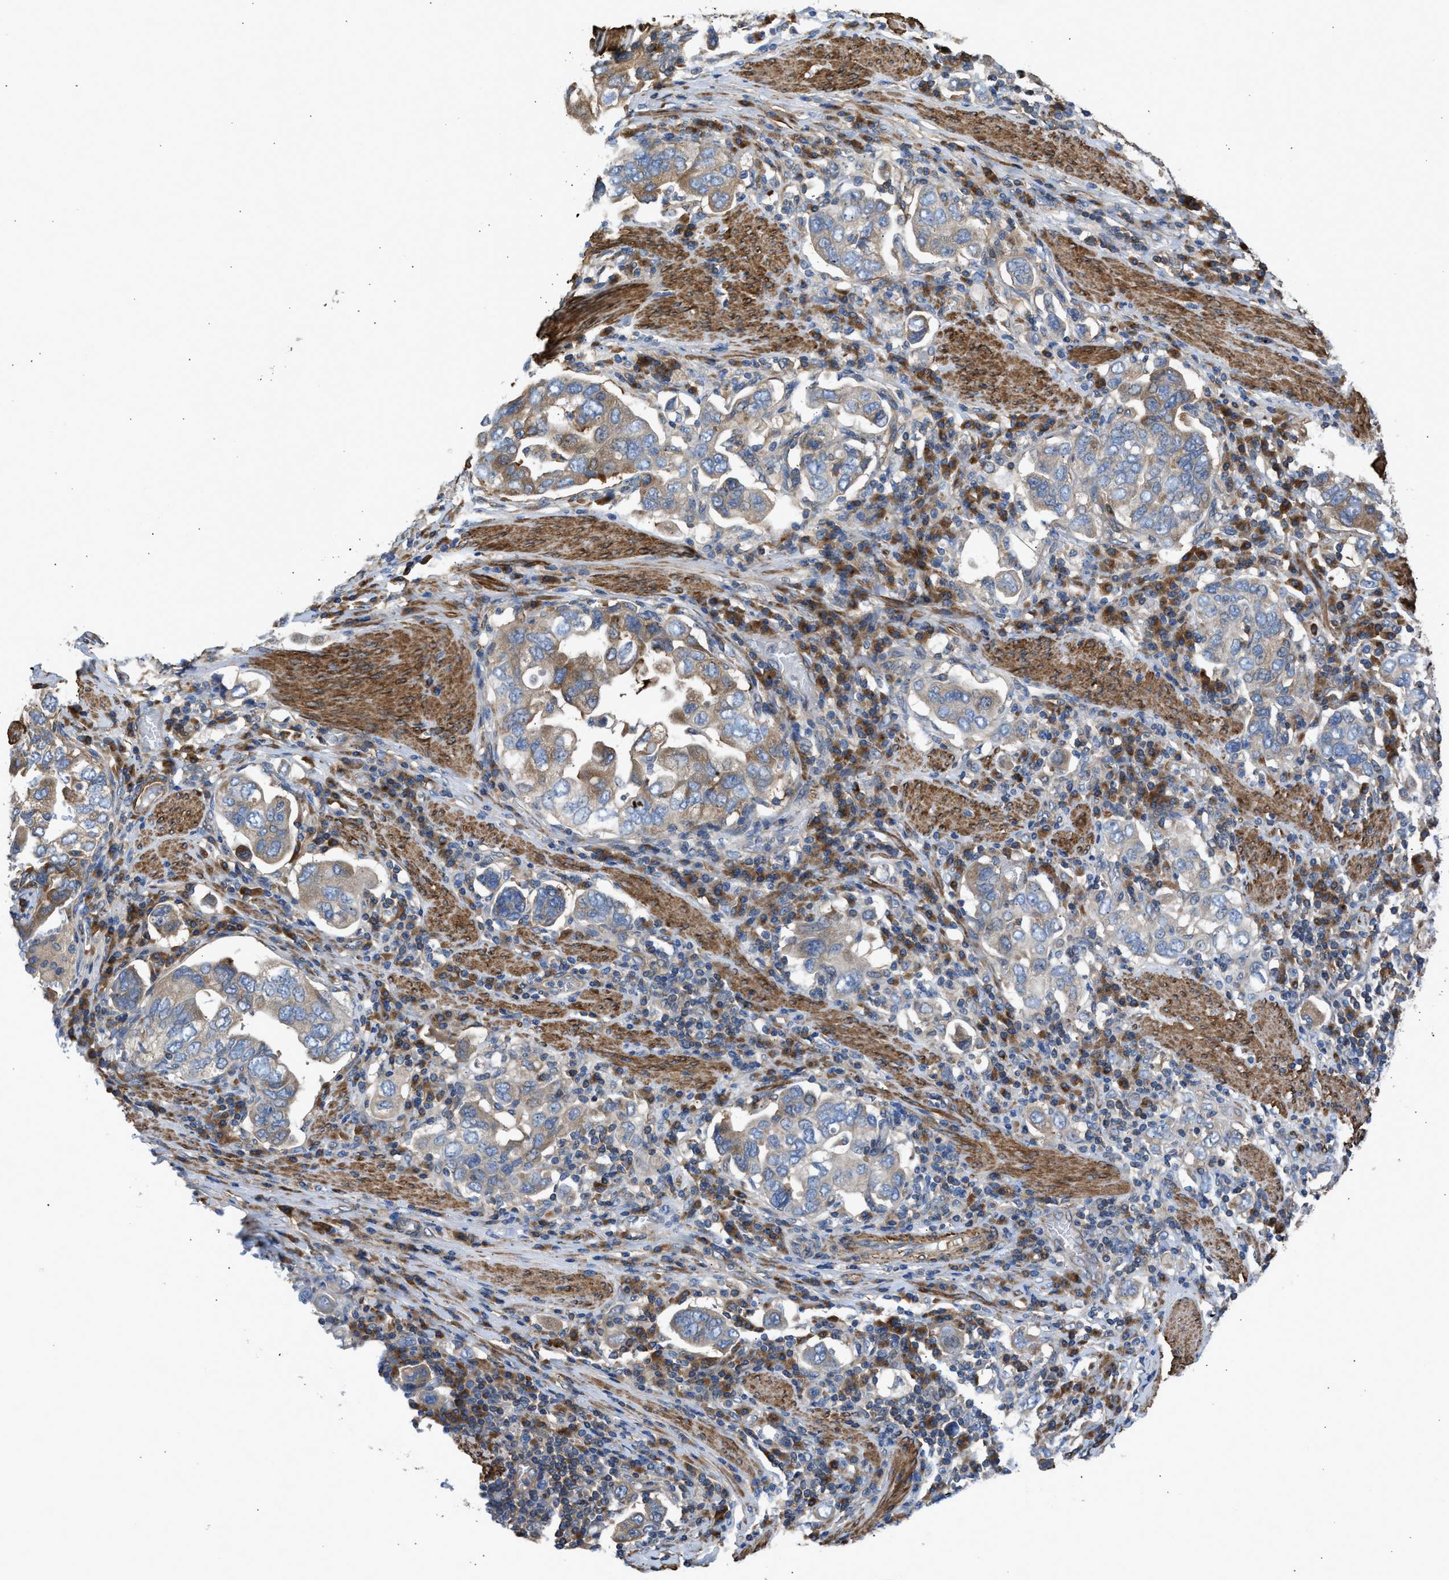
{"staining": {"intensity": "moderate", "quantity": "<25%", "location": "cytoplasmic/membranous"}, "tissue": "stomach cancer", "cell_type": "Tumor cells", "image_type": "cancer", "snomed": [{"axis": "morphology", "description": "Adenocarcinoma, NOS"}, {"axis": "topography", "description": "Stomach, upper"}], "caption": "A histopathology image of human stomach cancer (adenocarcinoma) stained for a protein demonstrates moderate cytoplasmic/membranous brown staining in tumor cells.", "gene": "CHKB", "patient": {"sex": "male", "age": 62}}